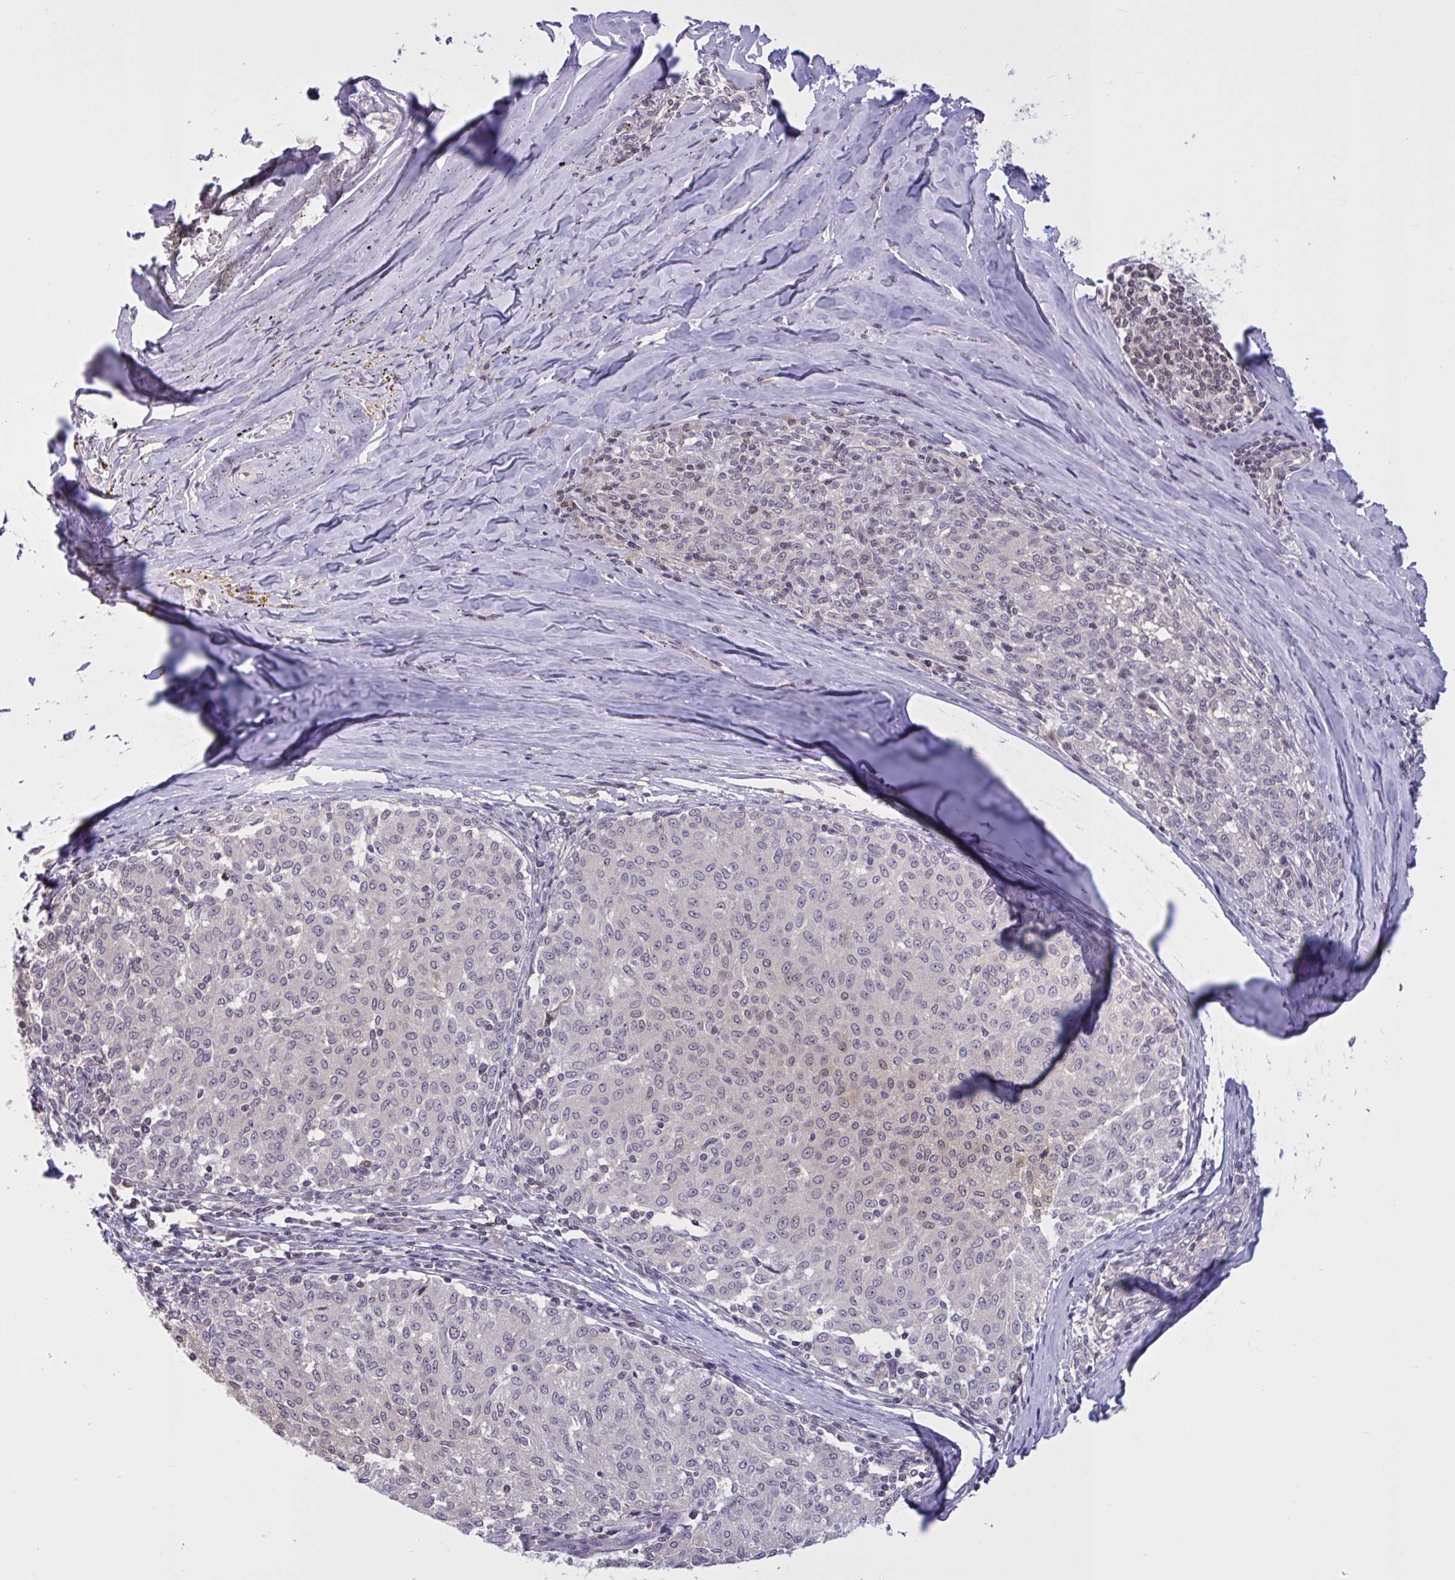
{"staining": {"intensity": "negative", "quantity": "none", "location": "none"}, "tissue": "melanoma", "cell_type": "Tumor cells", "image_type": "cancer", "snomed": [{"axis": "morphology", "description": "Malignant melanoma, NOS"}, {"axis": "topography", "description": "Skin"}], "caption": "There is no significant expression in tumor cells of melanoma.", "gene": "RBL1", "patient": {"sex": "female", "age": 72}}